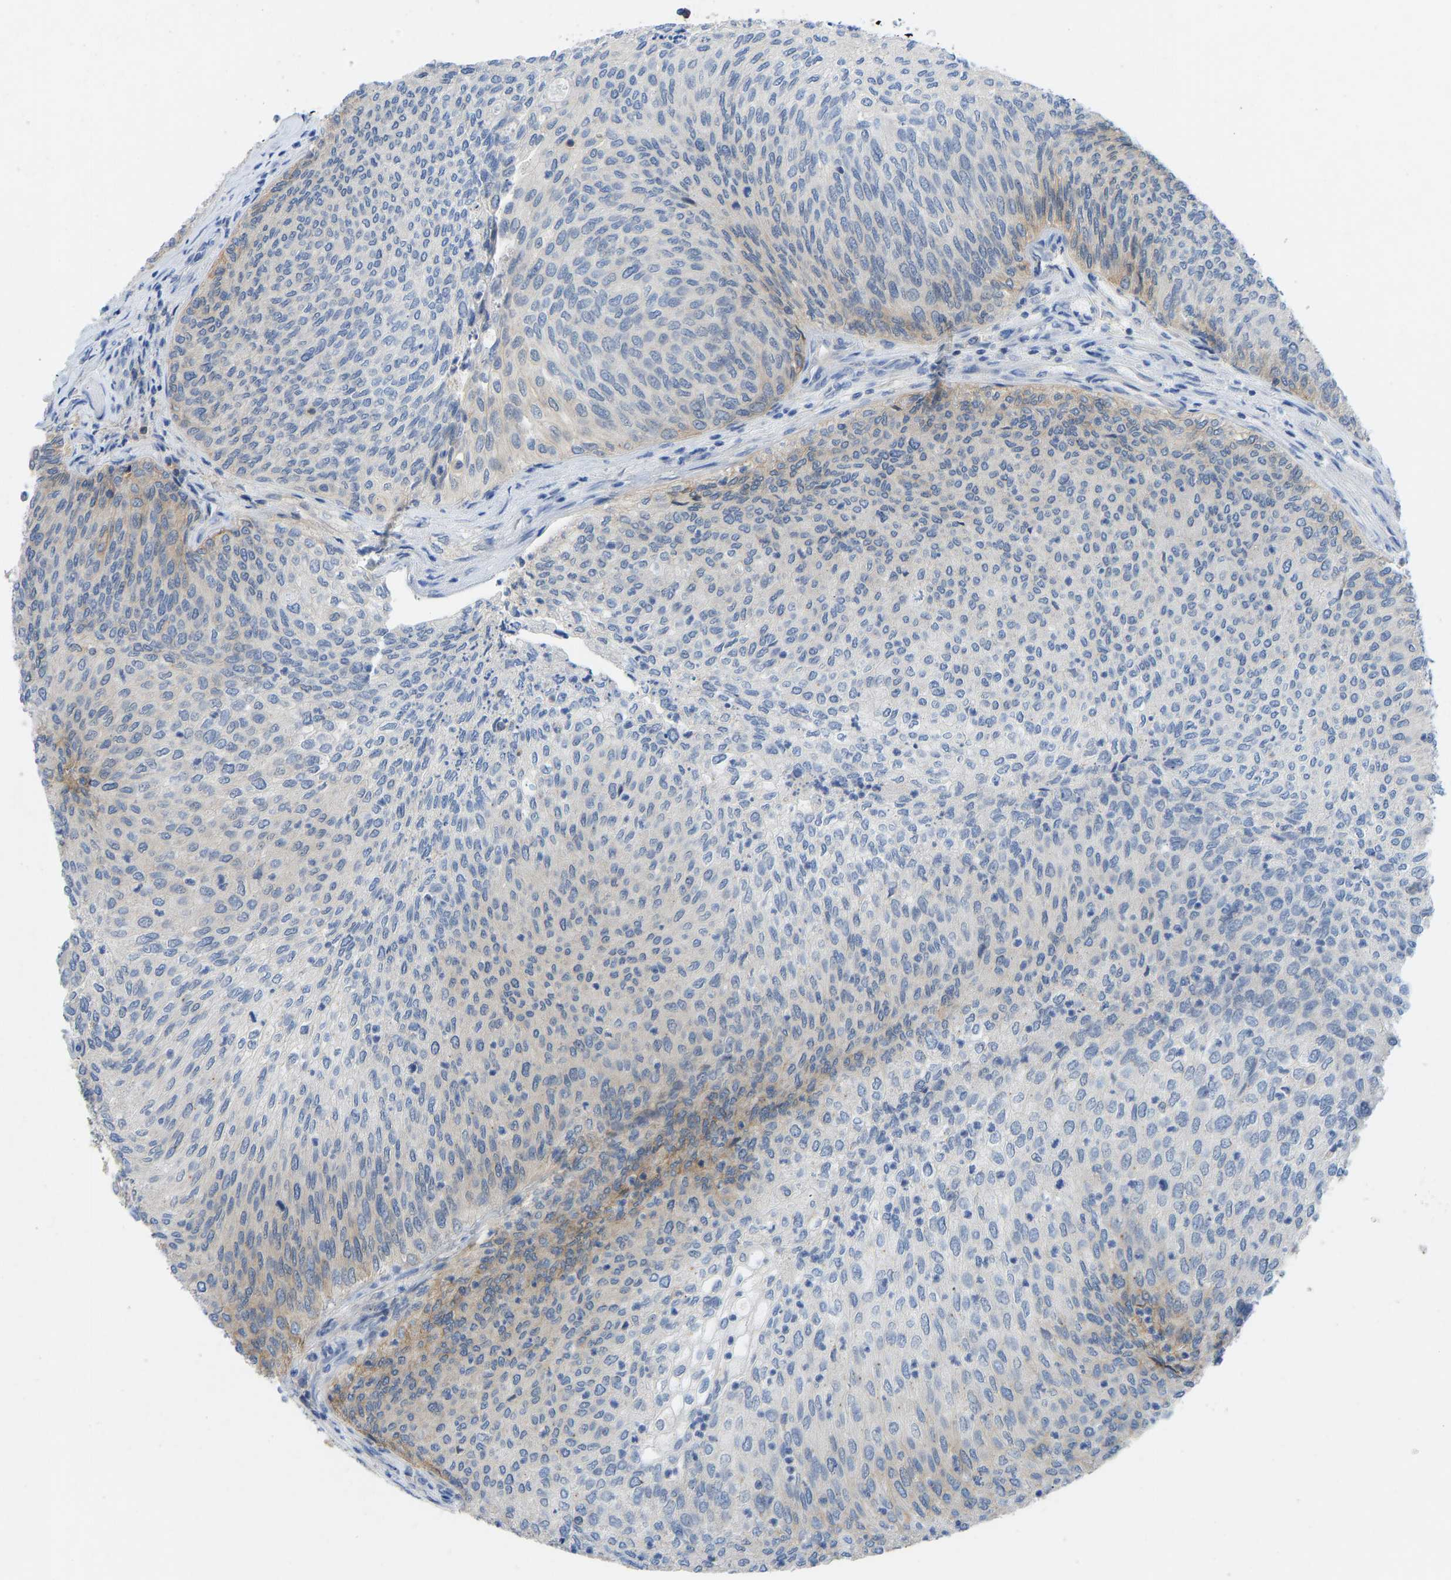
{"staining": {"intensity": "moderate", "quantity": "<25%", "location": "cytoplasmic/membranous"}, "tissue": "urothelial cancer", "cell_type": "Tumor cells", "image_type": "cancer", "snomed": [{"axis": "morphology", "description": "Urothelial carcinoma, Low grade"}, {"axis": "topography", "description": "Urinary bladder"}], "caption": "The micrograph shows immunohistochemical staining of urothelial carcinoma (low-grade). There is moderate cytoplasmic/membranous positivity is appreciated in about <25% of tumor cells. (IHC, brightfield microscopy, high magnification).", "gene": "NDRG3", "patient": {"sex": "female", "age": 79}}